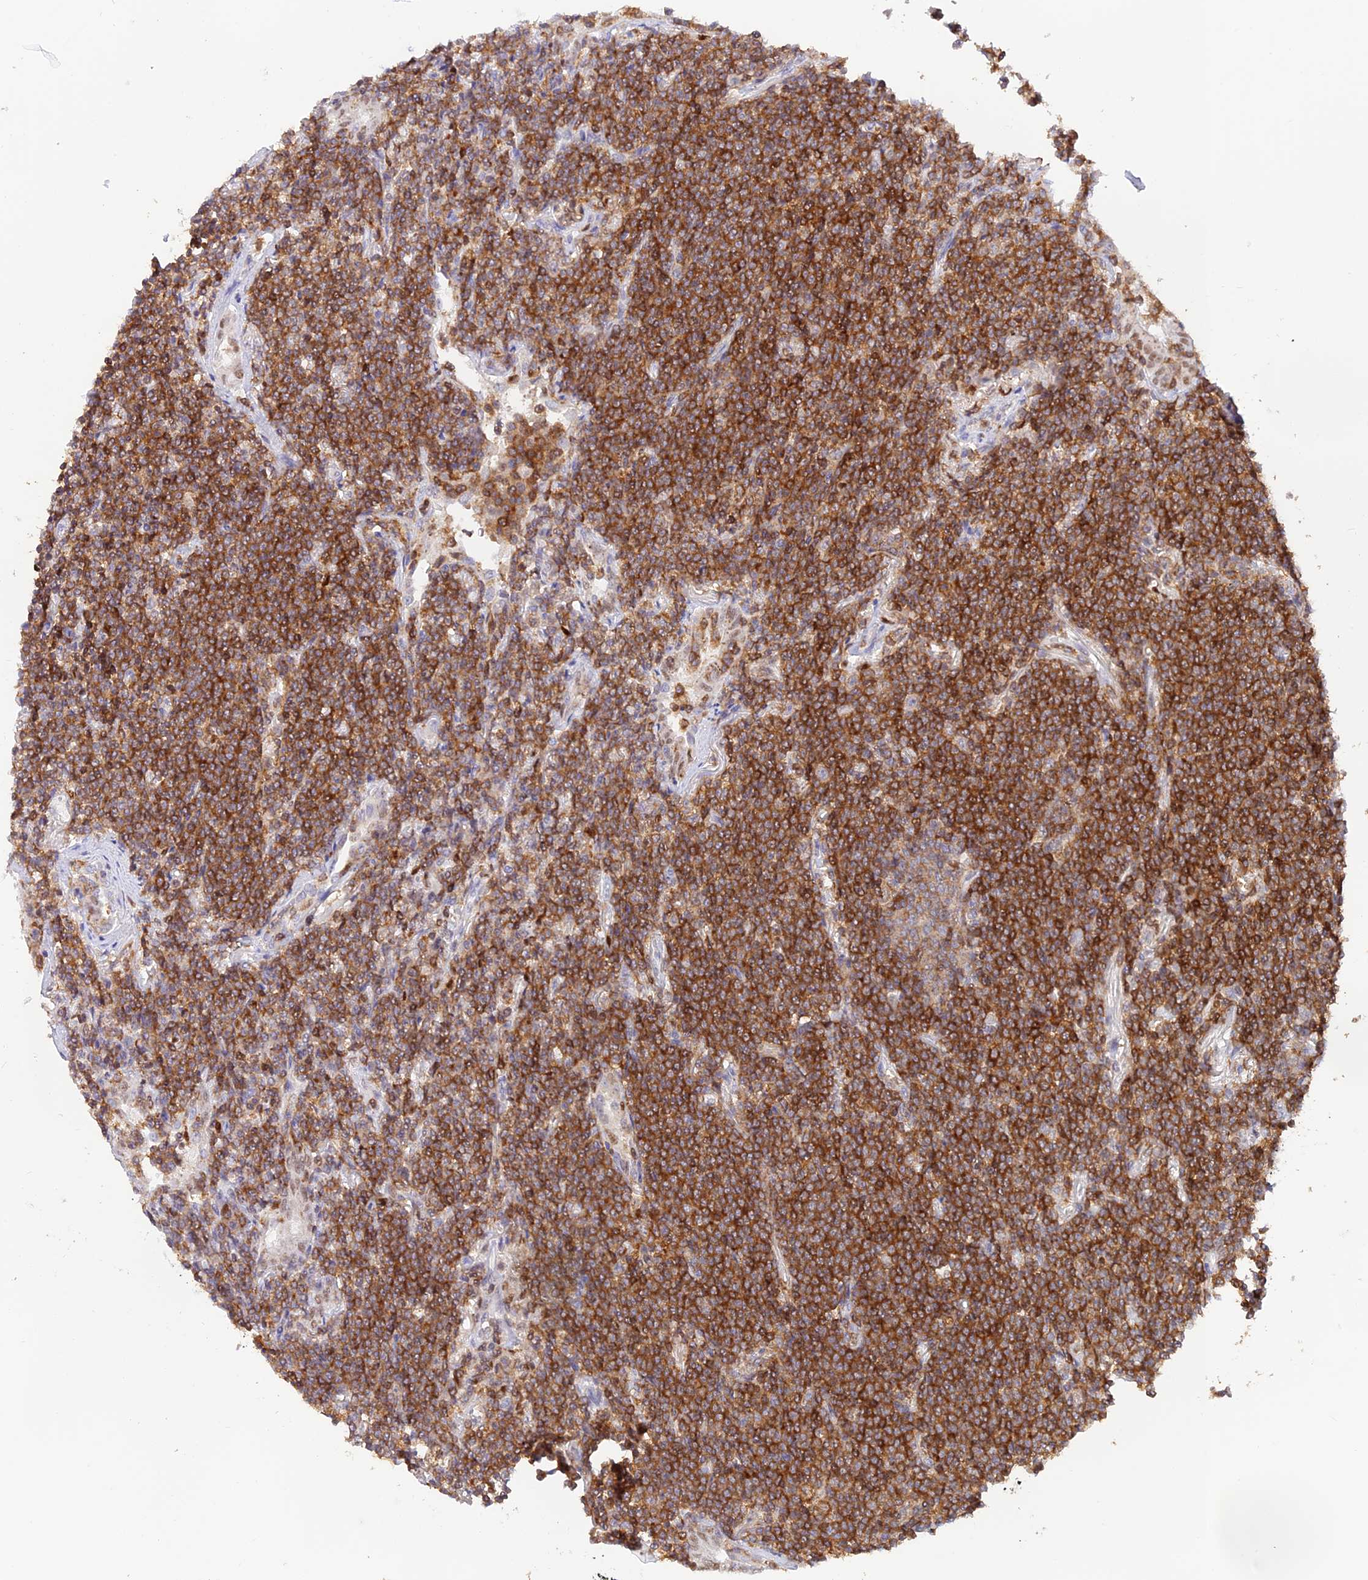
{"staining": {"intensity": "strong", "quantity": ">75%", "location": "cytoplasmic/membranous"}, "tissue": "lymphoma", "cell_type": "Tumor cells", "image_type": "cancer", "snomed": [{"axis": "morphology", "description": "Malignant lymphoma, non-Hodgkin's type, Low grade"}, {"axis": "topography", "description": "Lung"}], "caption": "Human low-grade malignant lymphoma, non-Hodgkin's type stained with a brown dye reveals strong cytoplasmic/membranous positive positivity in approximately >75% of tumor cells.", "gene": "DENND1C", "patient": {"sex": "female", "age": 71}}